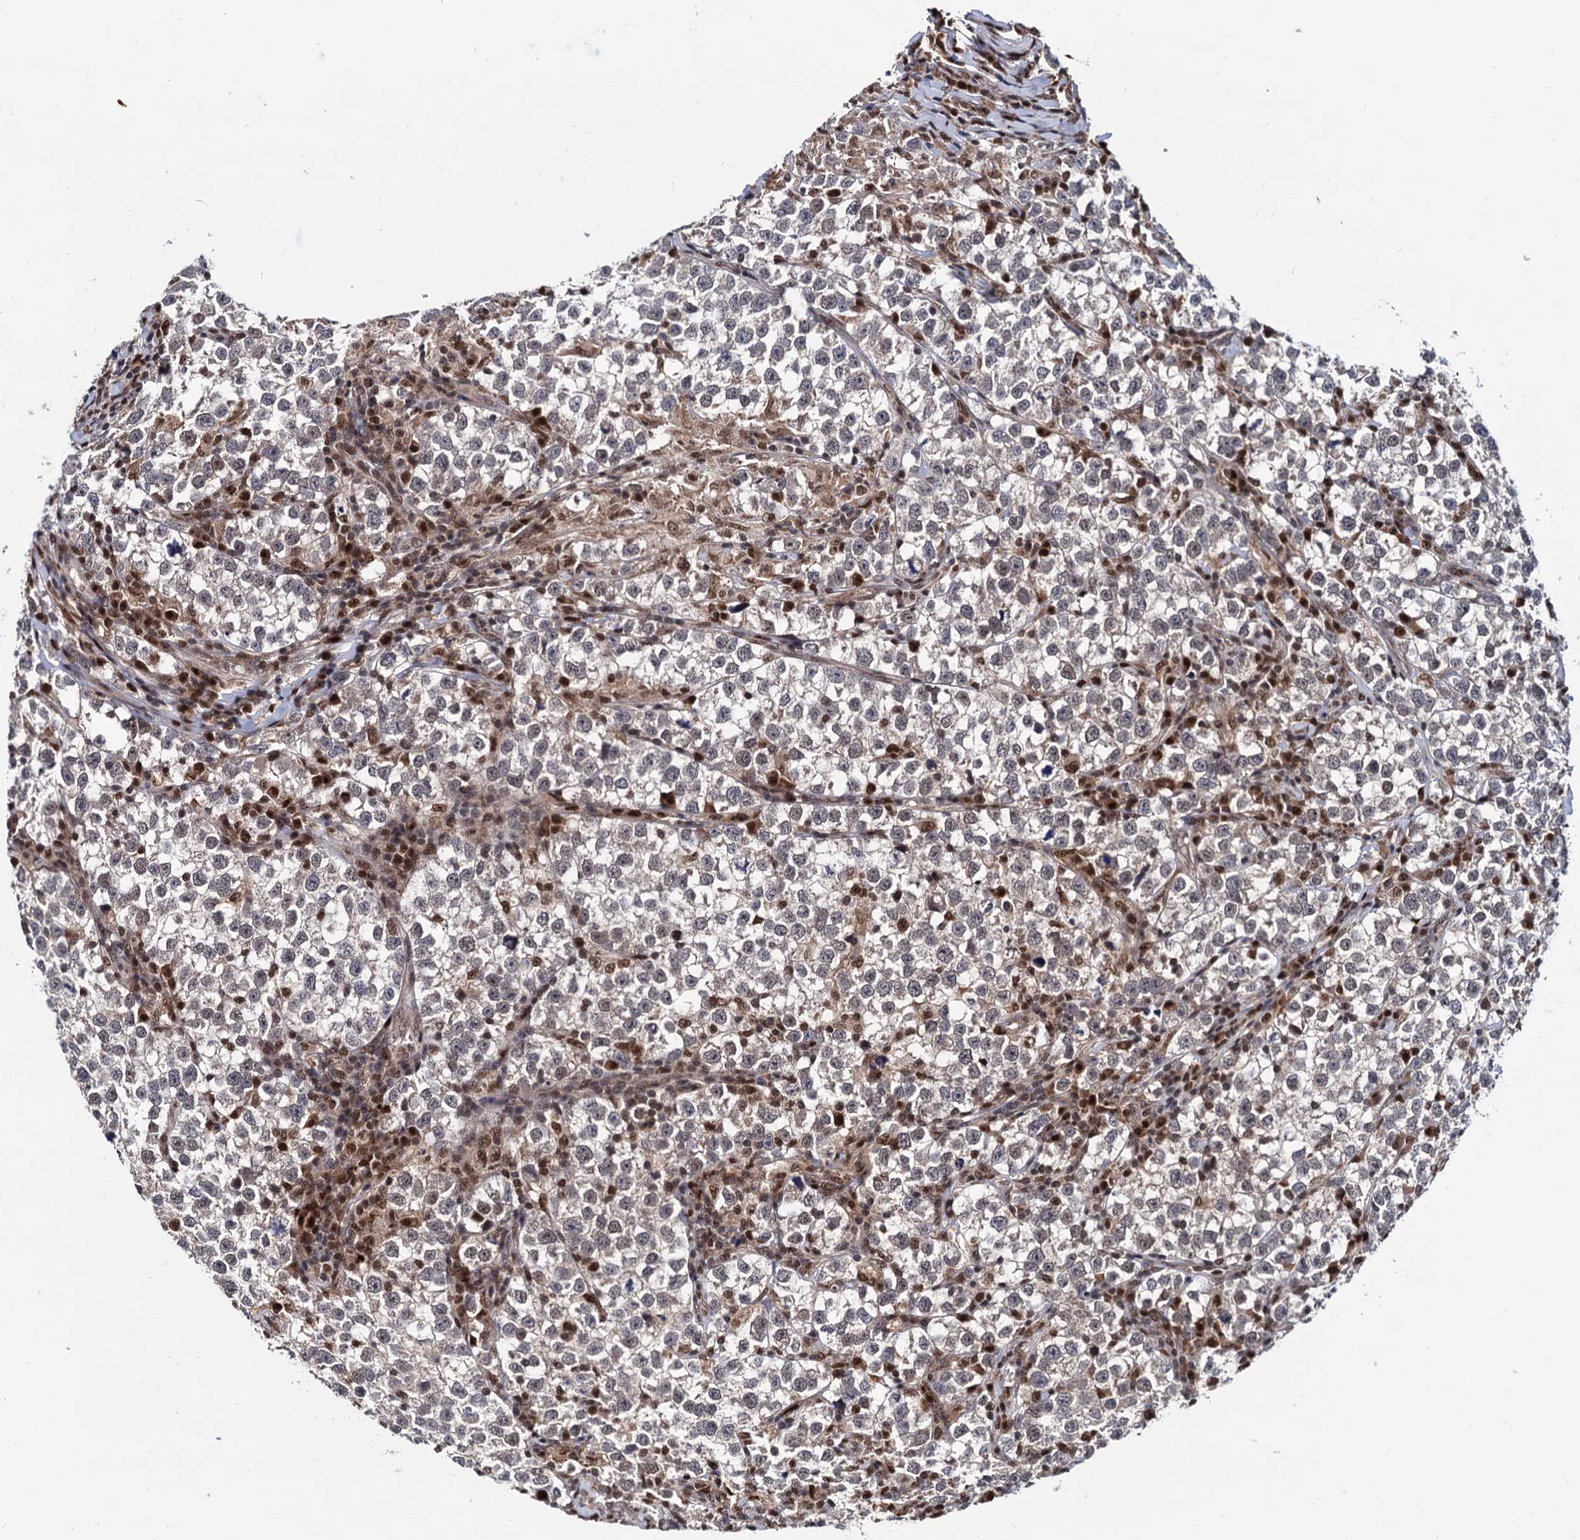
{"staining": {"intensity": "negative", "quantity": "none", "location": "none"}, "tissue": "testis cancer", "cell_type": "Tumor cells", "image_type": "cancer", "snomed": [{"axis": "morphology", "description": "Normal tissue, NOS"}, {"axis": "morphology", "description": "Seminoma, NOS"}, {"axis": "topography", "description": "Testis"}], "caption": "A micrograph of testis cancer (seminoma) stained for a protein shows no brown staining in tumor cells. The staining is performed using DAB brown chromogen with nuclei counter-stained in using hematoxylin.", "gene": "RNASEH2B", "patient": {"sex": "male", "age": 43}}